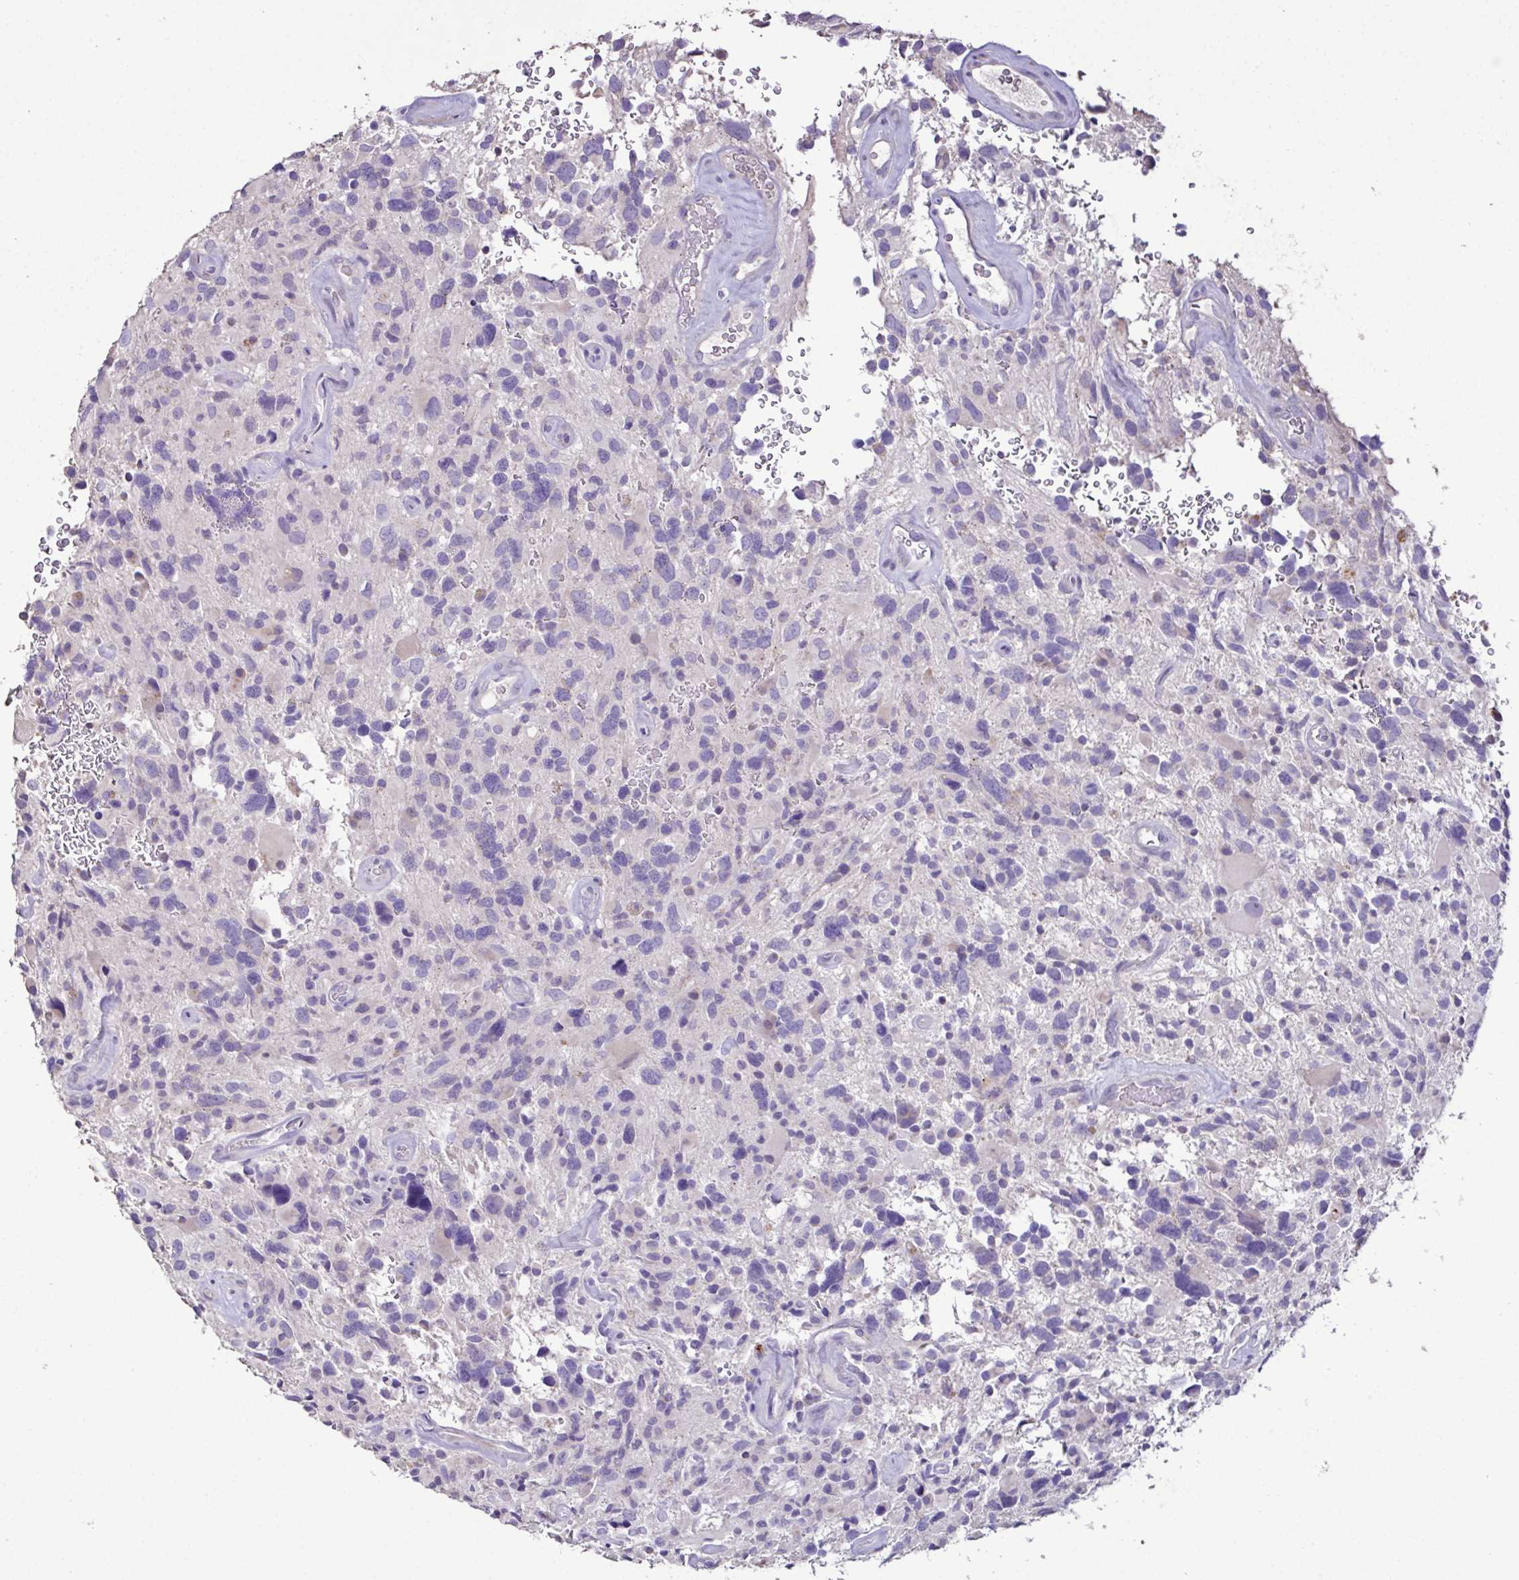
{"staining": {"intensity": "negative", "quantity": "none", "location": "none"}, "tissue": "glioma", "cell_type": "Tumor cells", "image_type": "cancer", "snomed": [{"axis": "morphology", "description": "Glioma, malignant, High grade"}, {"axis": "topography", "description": "Brain"}], "caption": "IHC micrograph of neoplastic tissue: glioma stained with DAB (3,3'-diaminobenzidine) exhibits no significant protein expression in tumor cells. (Stains: DAB IHC with hematoxylin counter stain, Microscopy: brightfield microscopy at high magnification).", "gene": "MARCO", "patient": {"sex": "male", "age": 49}}